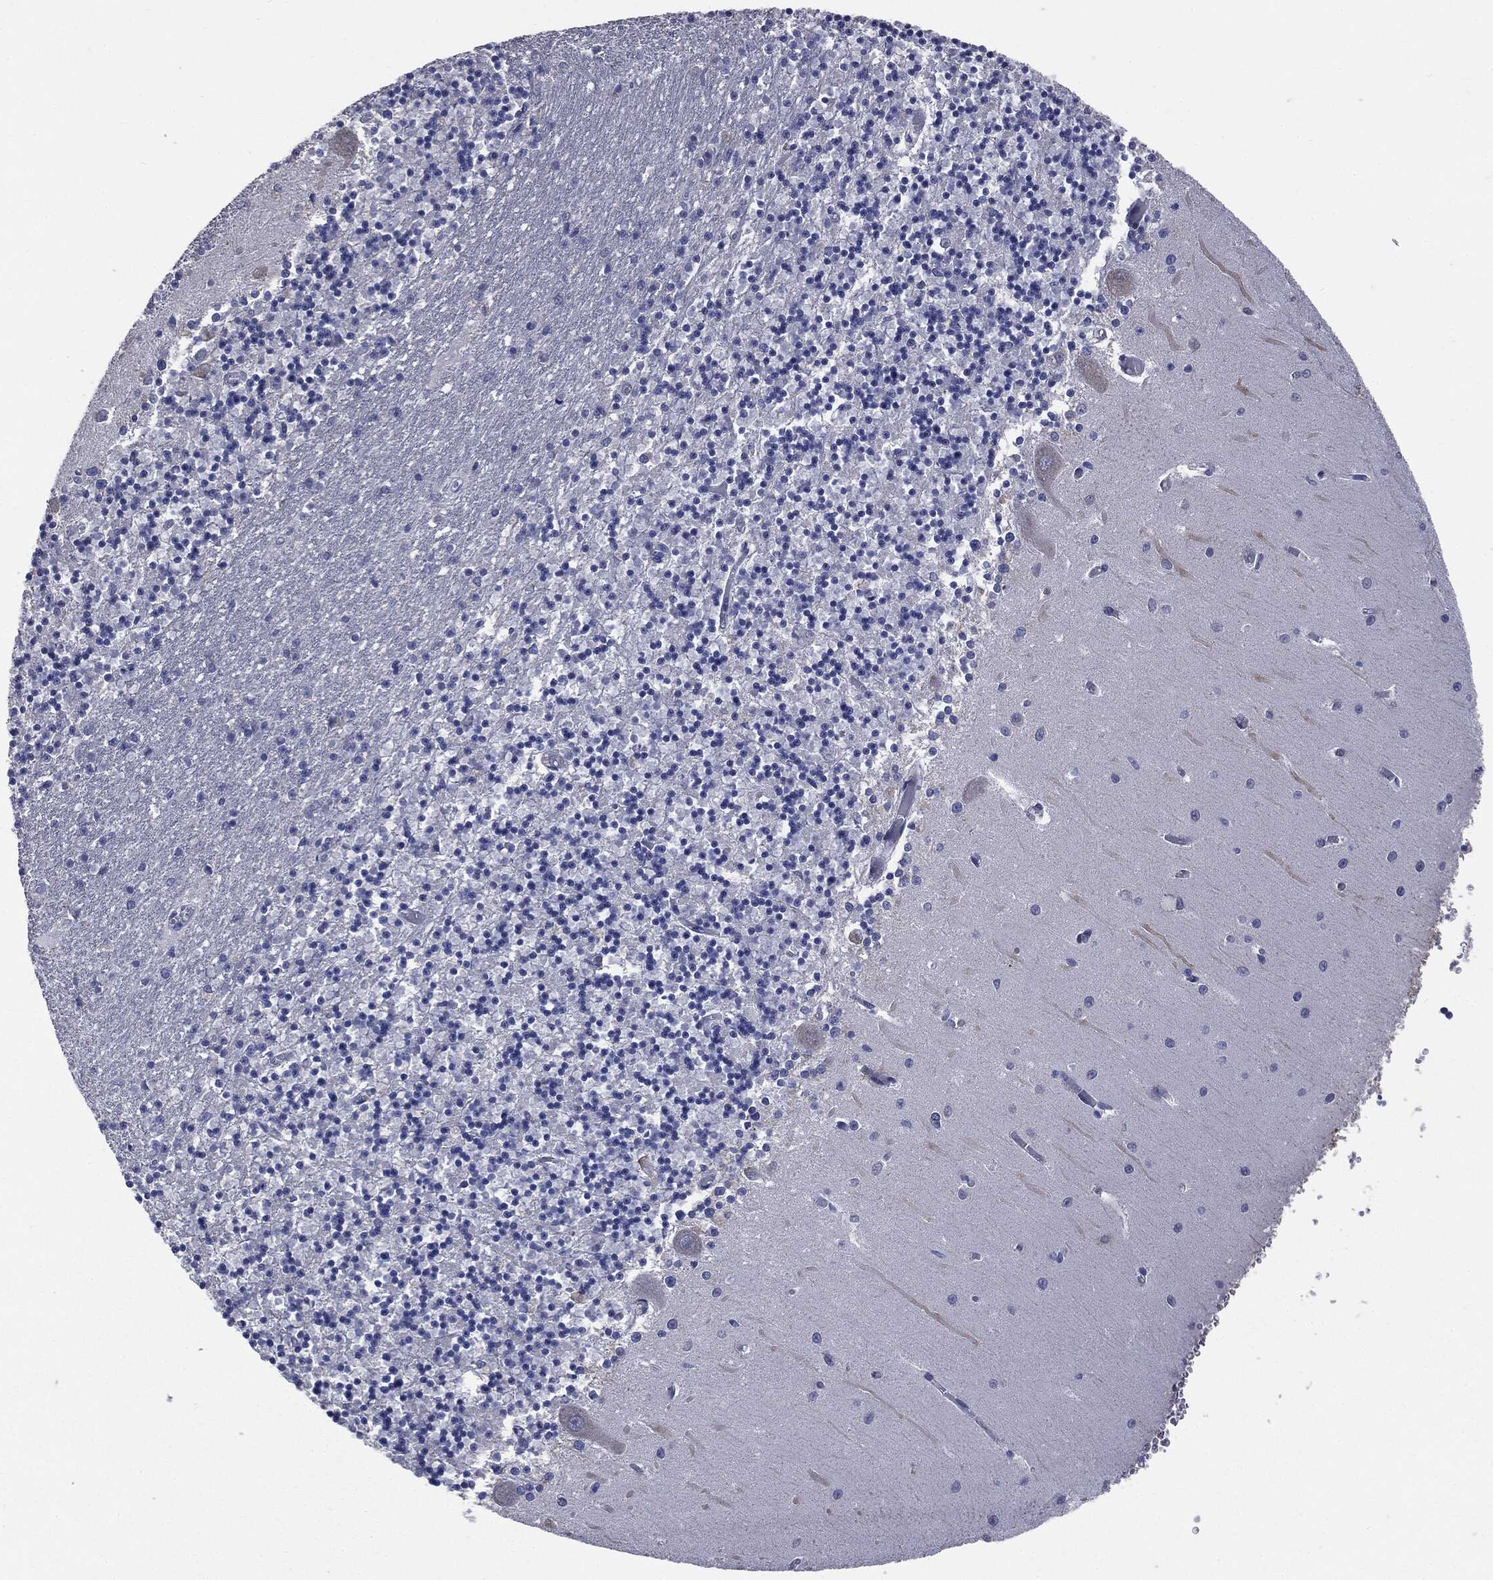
{"staining": {"intensity": "negative", "quantity": "none", "location": "none"}, "tissue": "cerebellum", "cell_type": "Cells in granular layer", "image_type": "normal", "snomed": [{"axis": "morphology", "description": "Normal tissue, NOS"}, {"axis": "topography", "description": "Cerebellum"}], "caption": "Immunohistochemistry micrograph of unremarkable cerebellum stained for a protein (brown), which reveals no positivity in cells in granular layer. (Immunohistochemistry (ihc), brightfield microscopy, high magnification).", "gene": "PTGS2", "patient": {"sex": "female", "age": 64}}